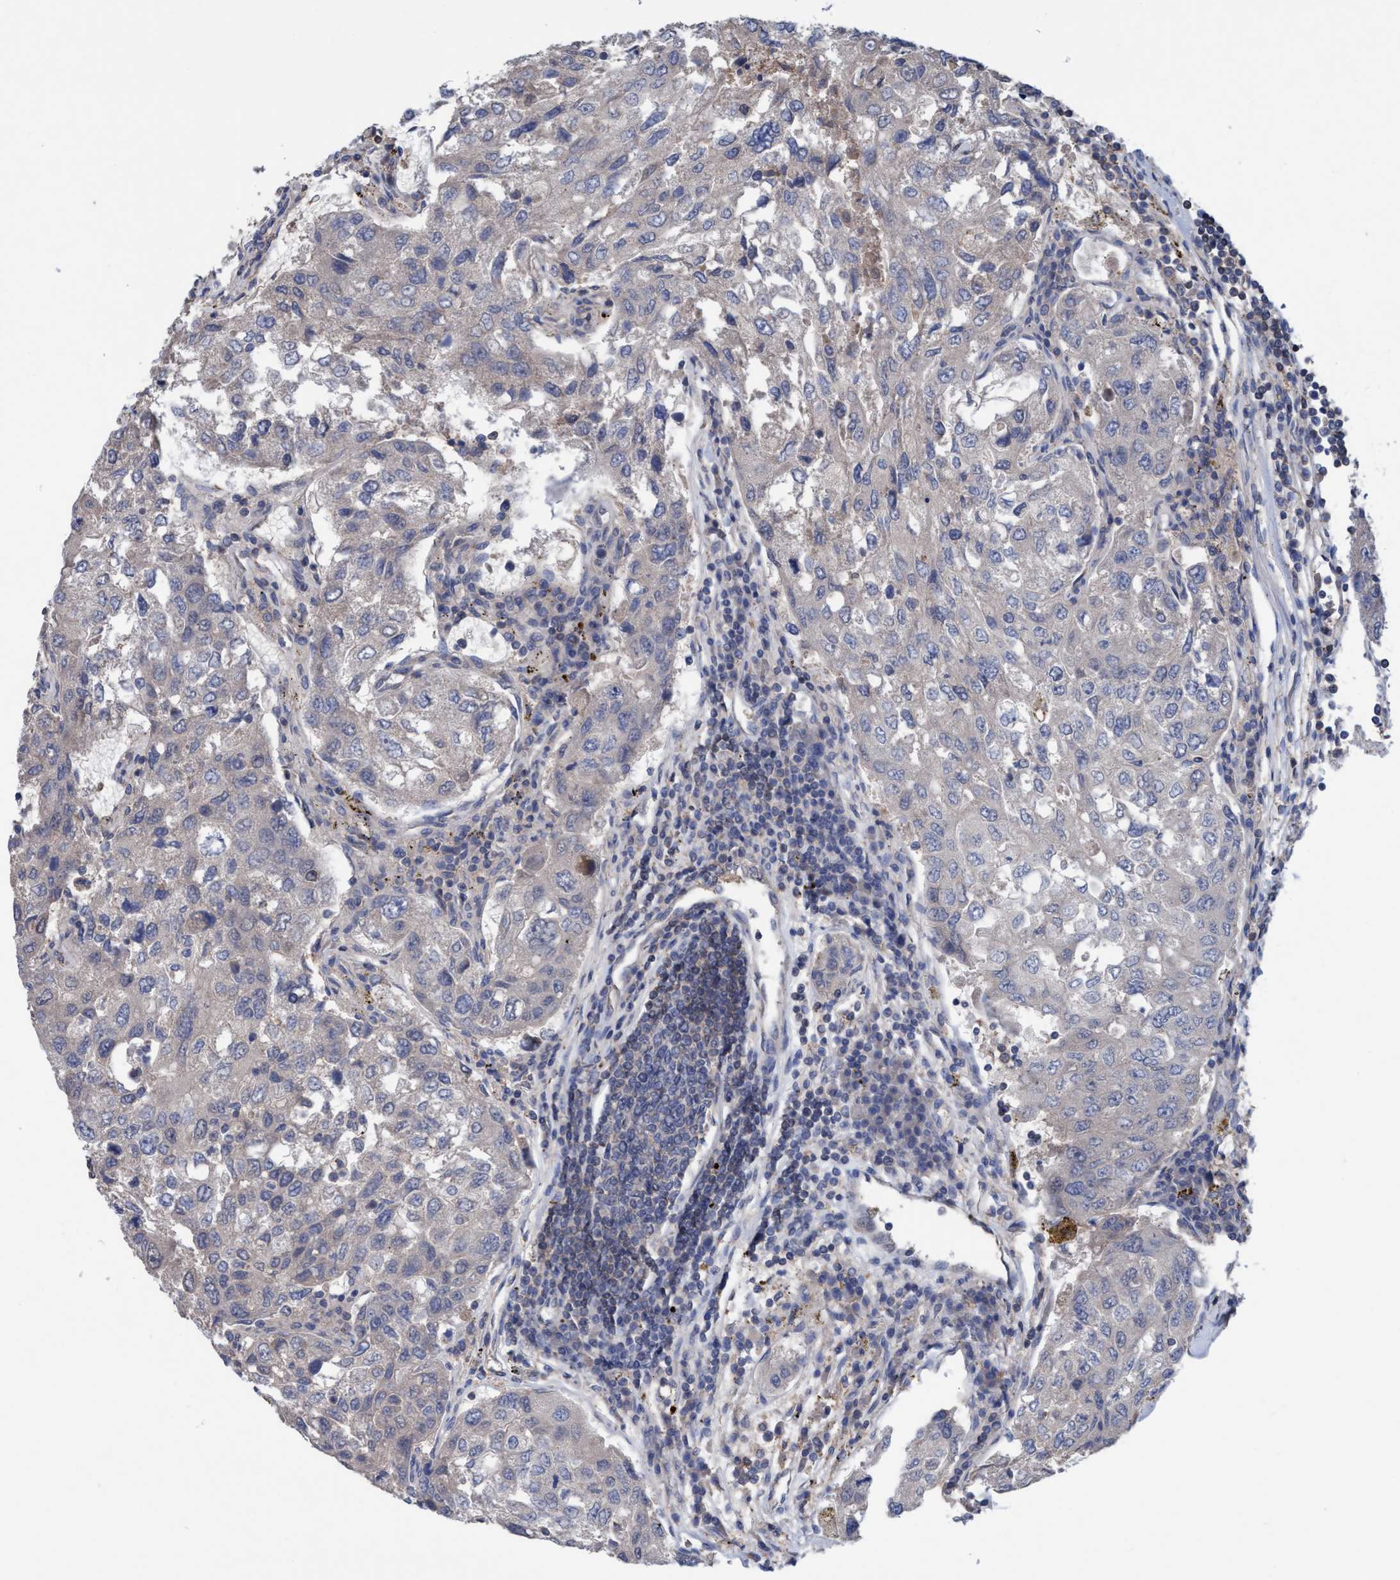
{"staining": {"intensity": "negative", "quantity": "none", "location": "none"}, "tissue": "urothelial cancer", "cell_type": "Tumor cells", "image_type": "cancer", "snomed": [{"axis": "morphology", "description": "Urothelial carcinoma, High grade"}, {"axis": "topography", "description": "Lymph node"}, {"axis": "topography", "description": "Urinary bladder"}], "caption": "The micrograph reveals no significant positivity in tumor cells of urothelial carcinoma (high-grade).", "gene": "GLOD4", "patient": {"sex": "male", "age": 51}}